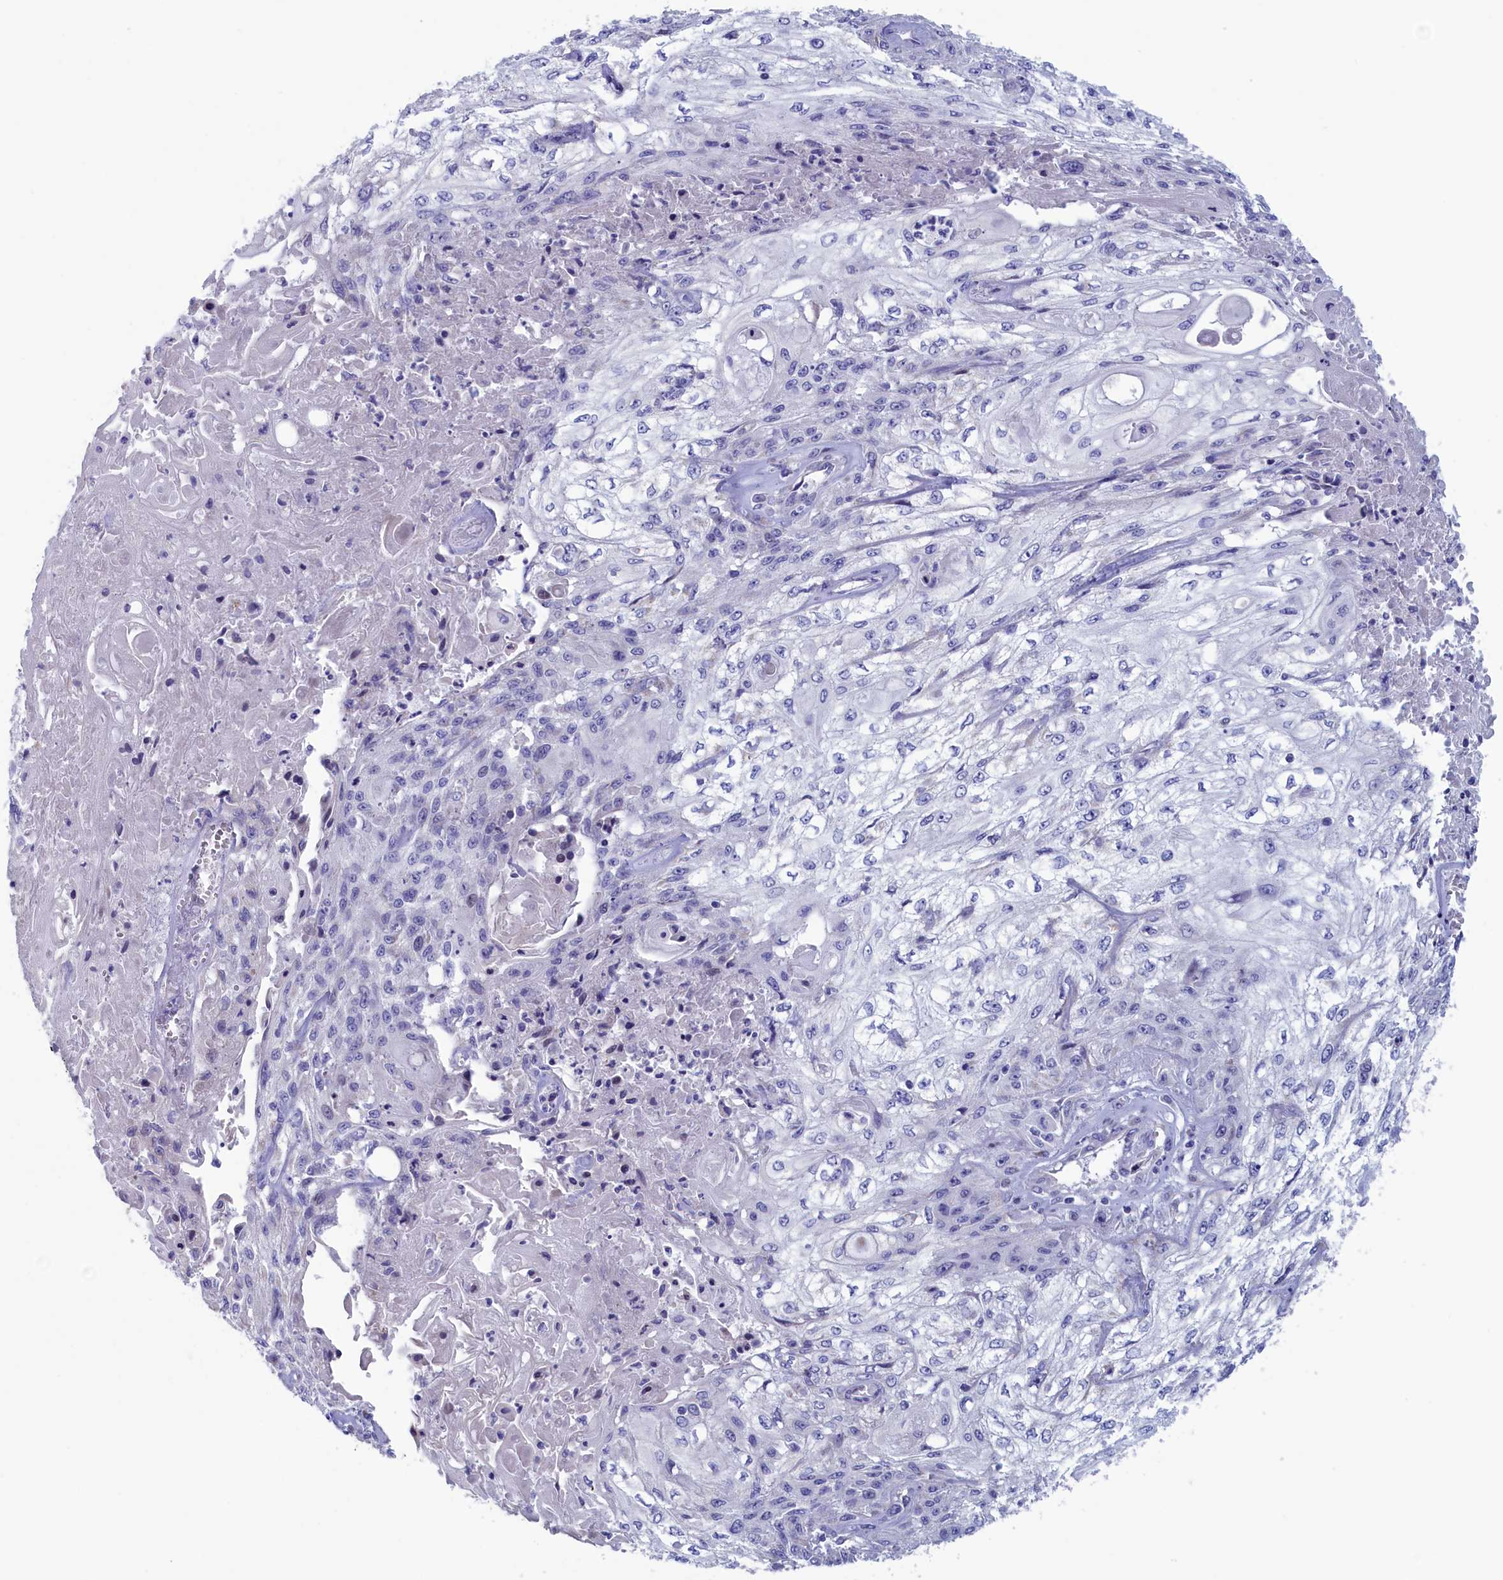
{"staining": {"intensity": "negative", "quantity": "none", "location": "none"}, "tissue": "skin cancer", "cell_type": "Tumor cells", "image_type": "cancer", "snomed": [{"axis": "morphology", "description": "Squamous cell carcinoma, NOS"}, {"axis": "morphology", "description": "Squamous cell carcinoma, metastatic, NOS"}, {"axis": "topography", "description": "Skin"}, {"axis": "topography", "description": "Lymph node"}], "caption": "Micrograph shows no protein expression in tumor cells of skin squamous cell carcinoma tissue.", "gene": "NIBAN3", "patient": {"sex": "male", "age": 75}}